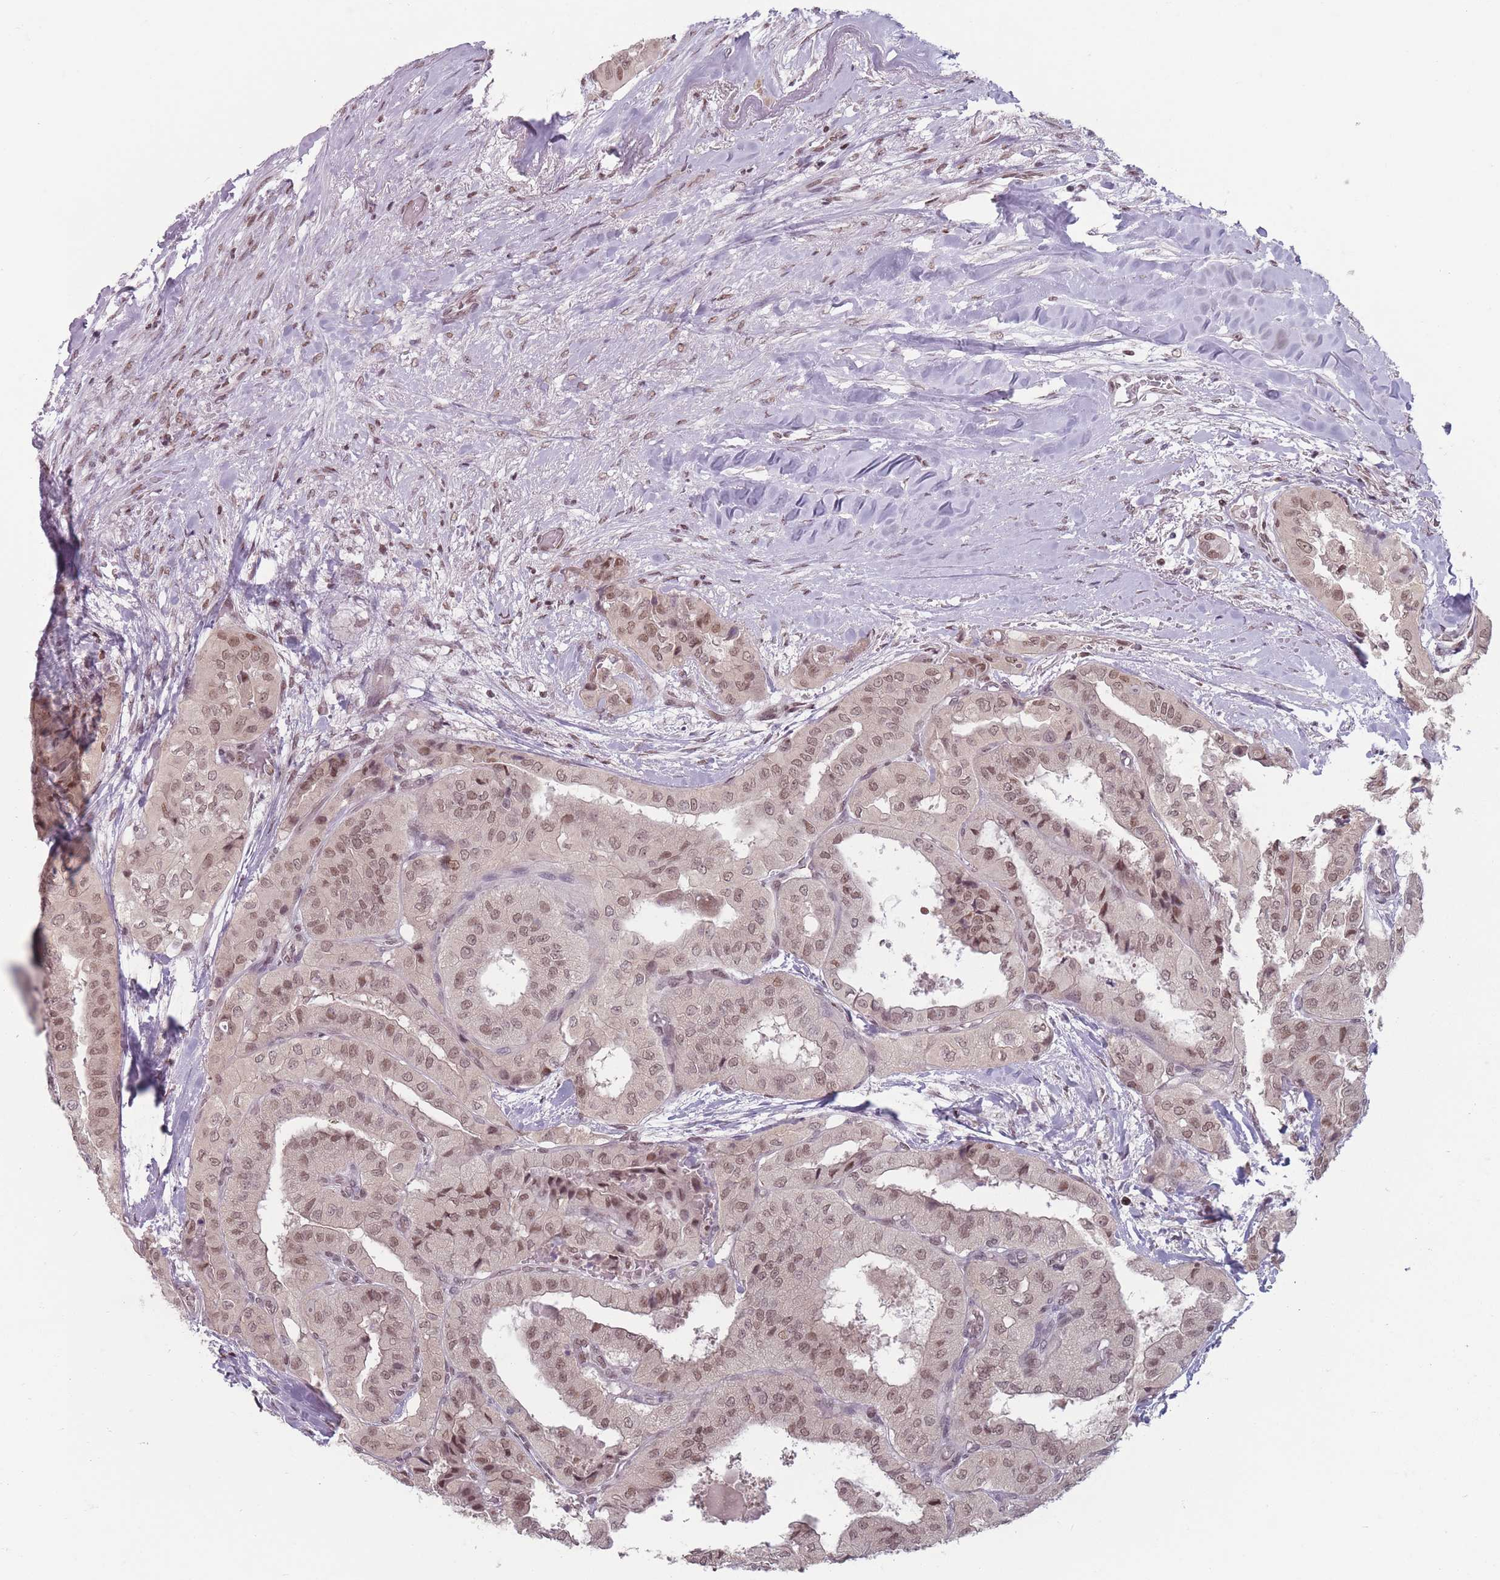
{"staining": {"intensity": "moderate", "quantity": ">75%", "location": "nuclear"}, "tissue": "thyroid cancer", "cell_type": "Tumor cells", "image_type": "cancer", "snomed": [{"axis": "morphology", "description": "Papillary adenocarcinoma, NOS"}, {"axis": "topography", "description": "Thyroid gland"}], "caption": "Brown immunohistochemical staining in human papillary adenocarcinoma (thyroid) reveals moderate nuclear positivity in approximately >75% of tumor cells. (Stains: DAB (3,3'-diaminobenzidine) in brown, nuclei in blue, Microscopy: brightfield microscopy at high magnification).", "gene": "SH3BGRL2", "patient": {"sex": "female", "age": 59}}